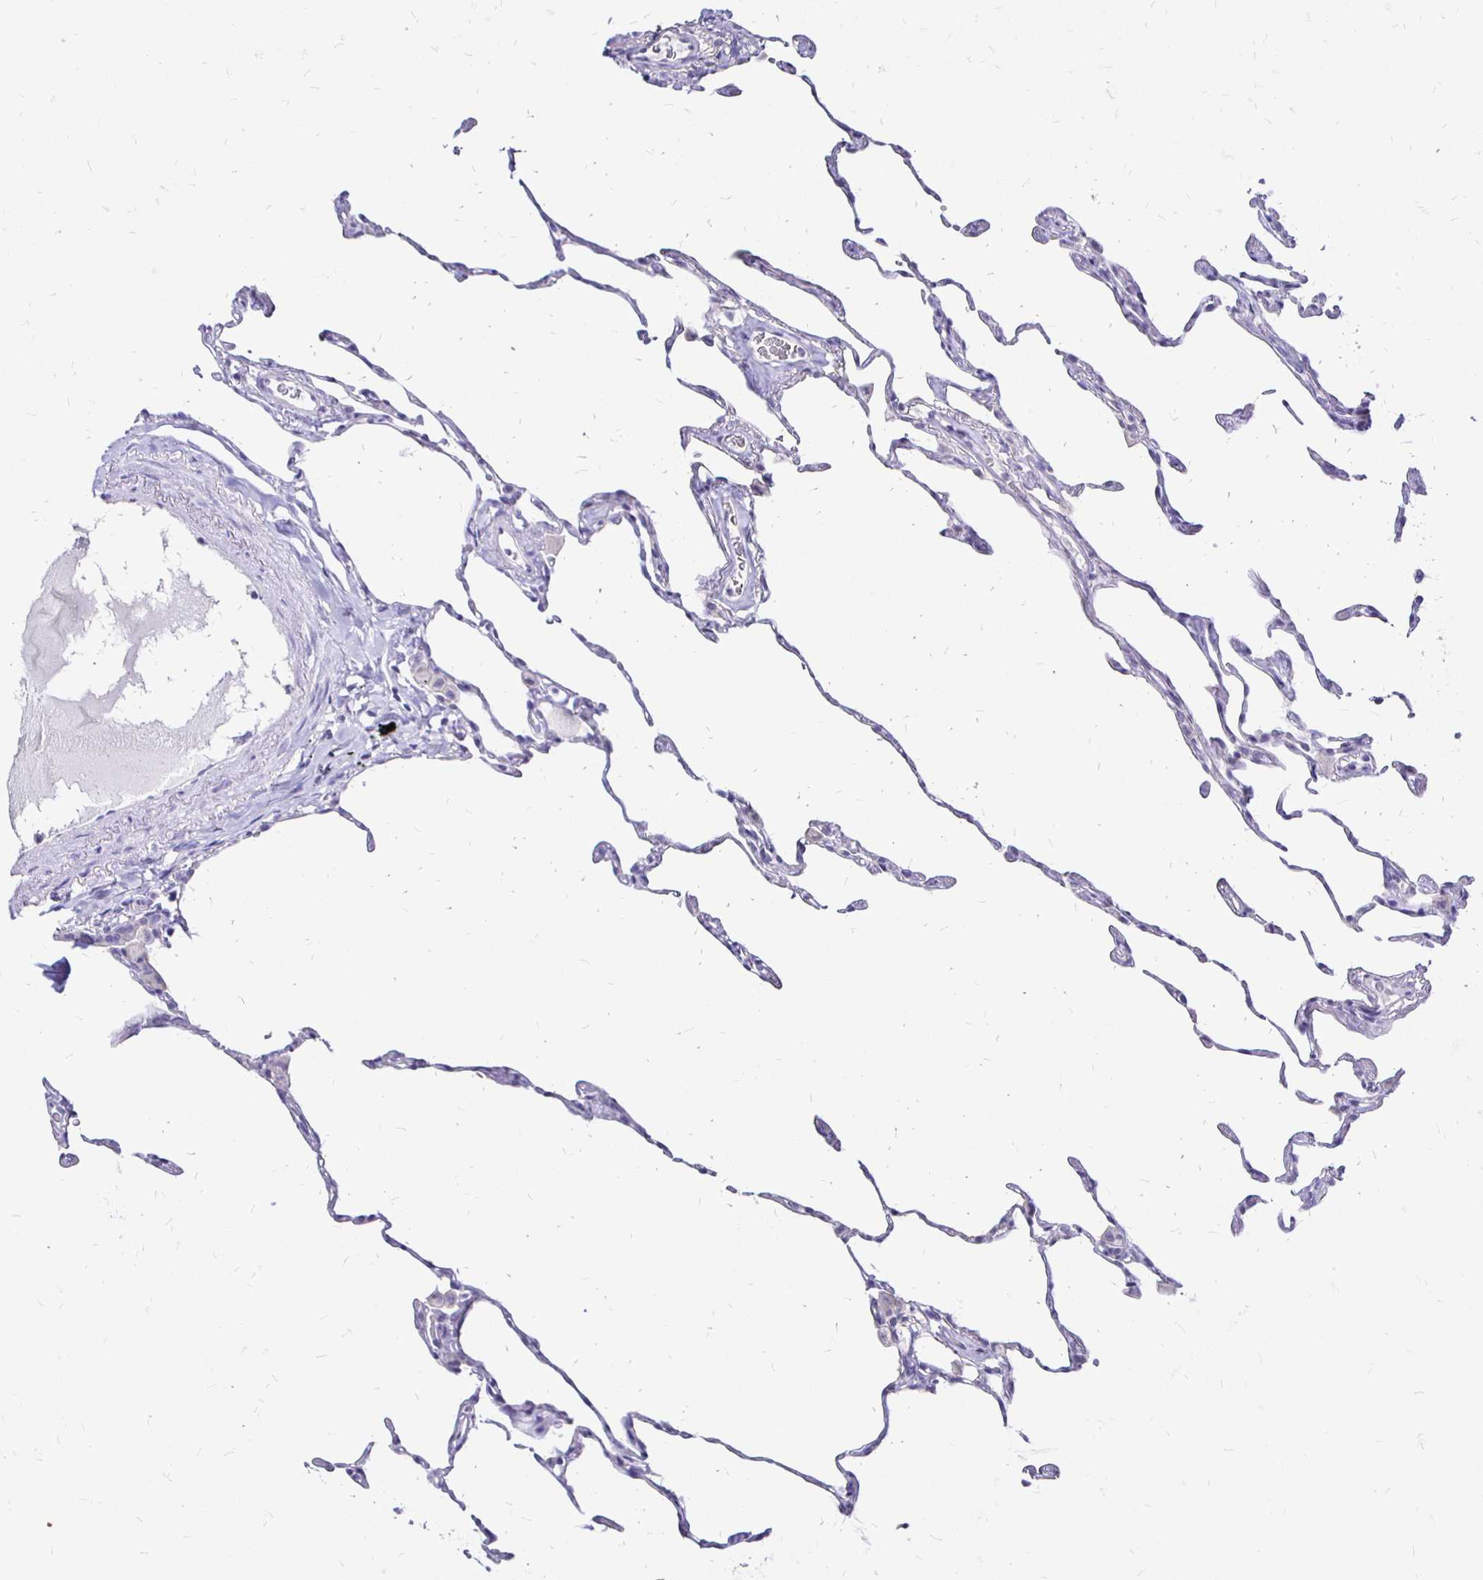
{"staining": {"intensity": "negative", "quantity": "none", "location": "none"}, "tissue": "lung", "cell_type": "Alveolar cells", "image_type": "normal", "snomed": [{"axis": "morphology", "description": "Normal tissue, NOS"}, {"axis": "topography", "description": "Lung"}], "caption": "A high-resolution image shows IHC staining of benign lung, which shows no significant positivity in alveolar cells.", "gene": "IRGC", "patient": {"sex": "female", "age": 57}}